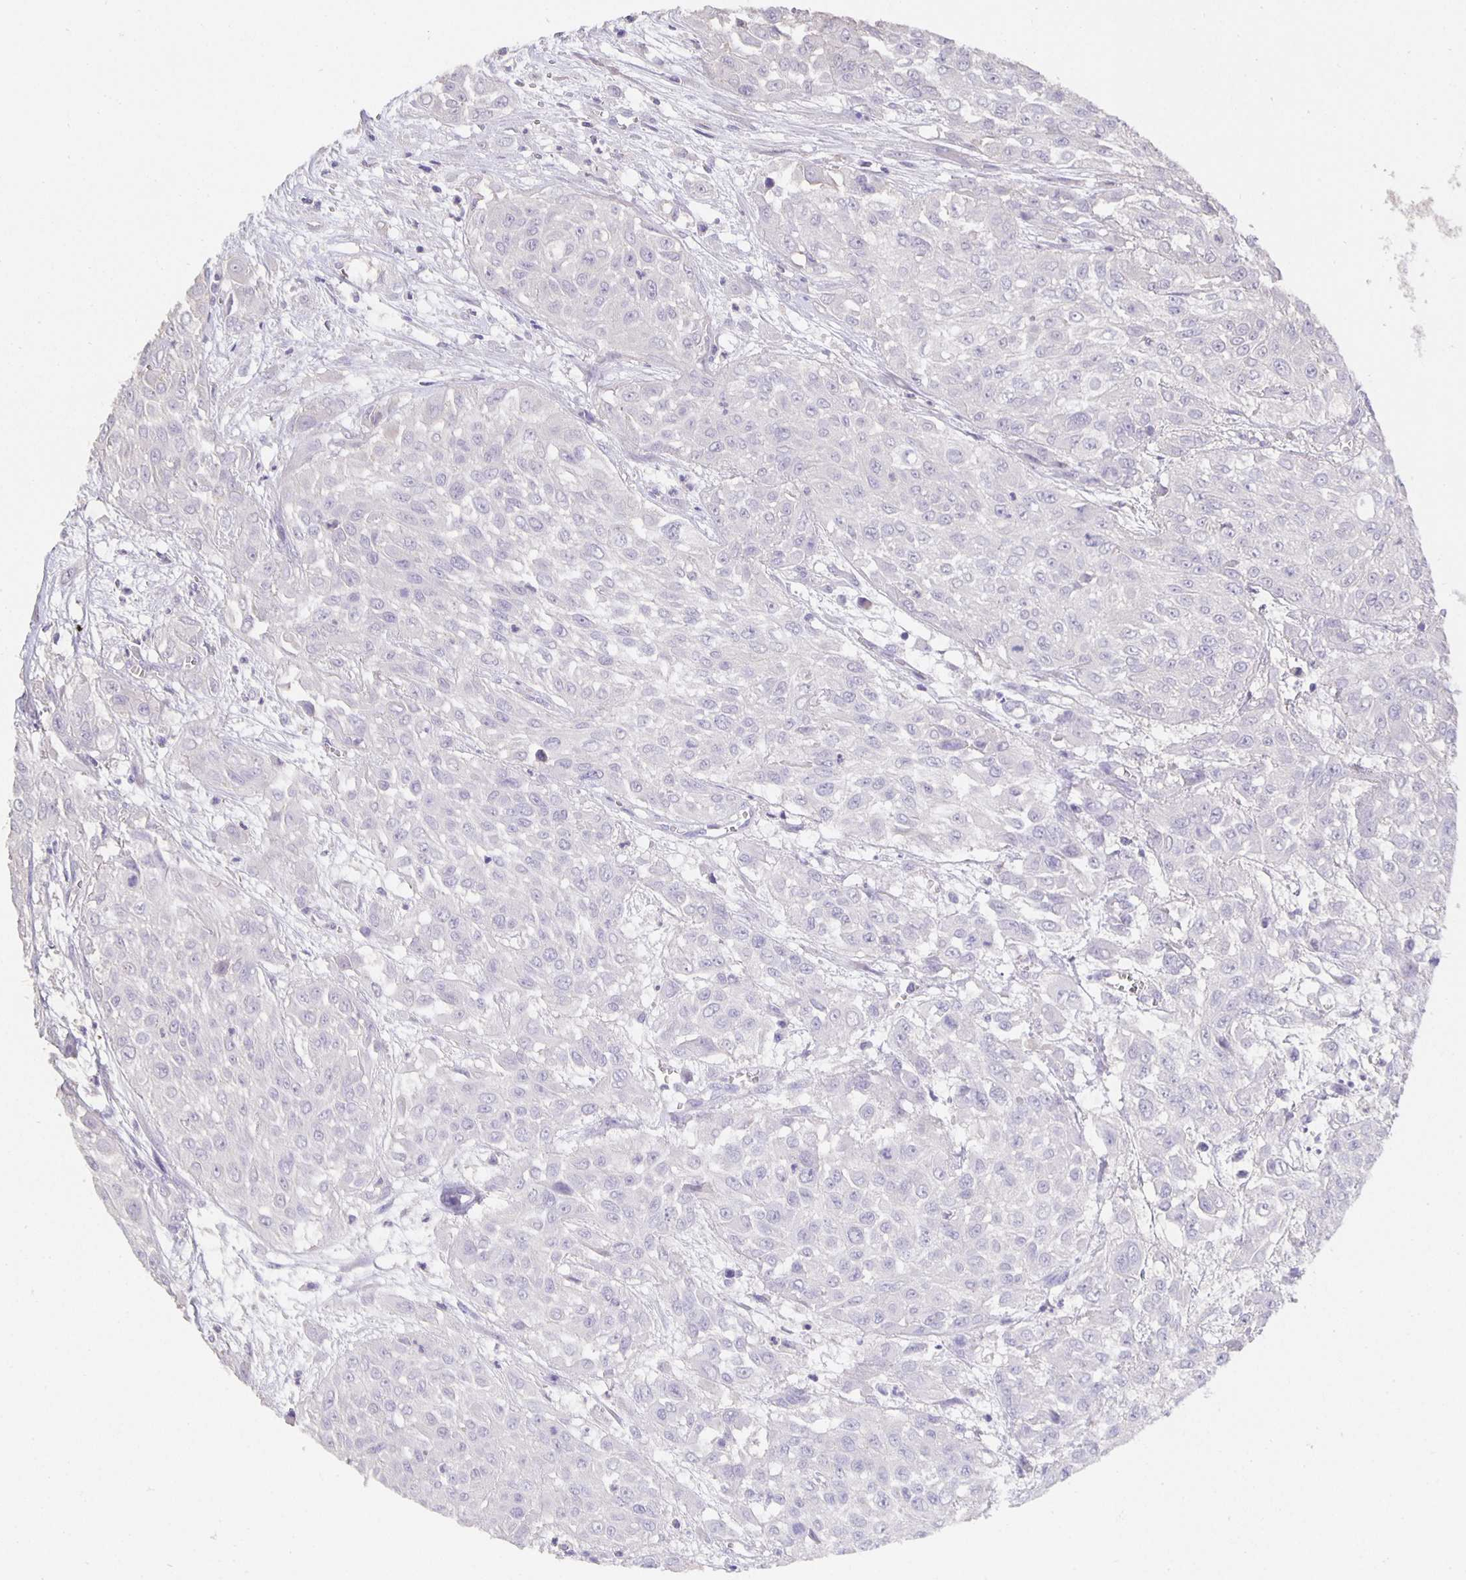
{"staining": {"intensity": "negative", "quantity": "none", "location": "none"}, "tissue": "urothelial cancer", "cell_type": "Tumor cells", "image_type": "cancer", "snomed": [{"axis": "morphology", "description": "Urothelial carcinoma, High grade"}, {"axis": "topography", "description": "Urinary bladder"}], "caption": "The image displays no staining of tumor cells in high-grade urothelial carcinoma.", "gene": "CFAP74", "patient": {"sex": "male", "age": 57}}